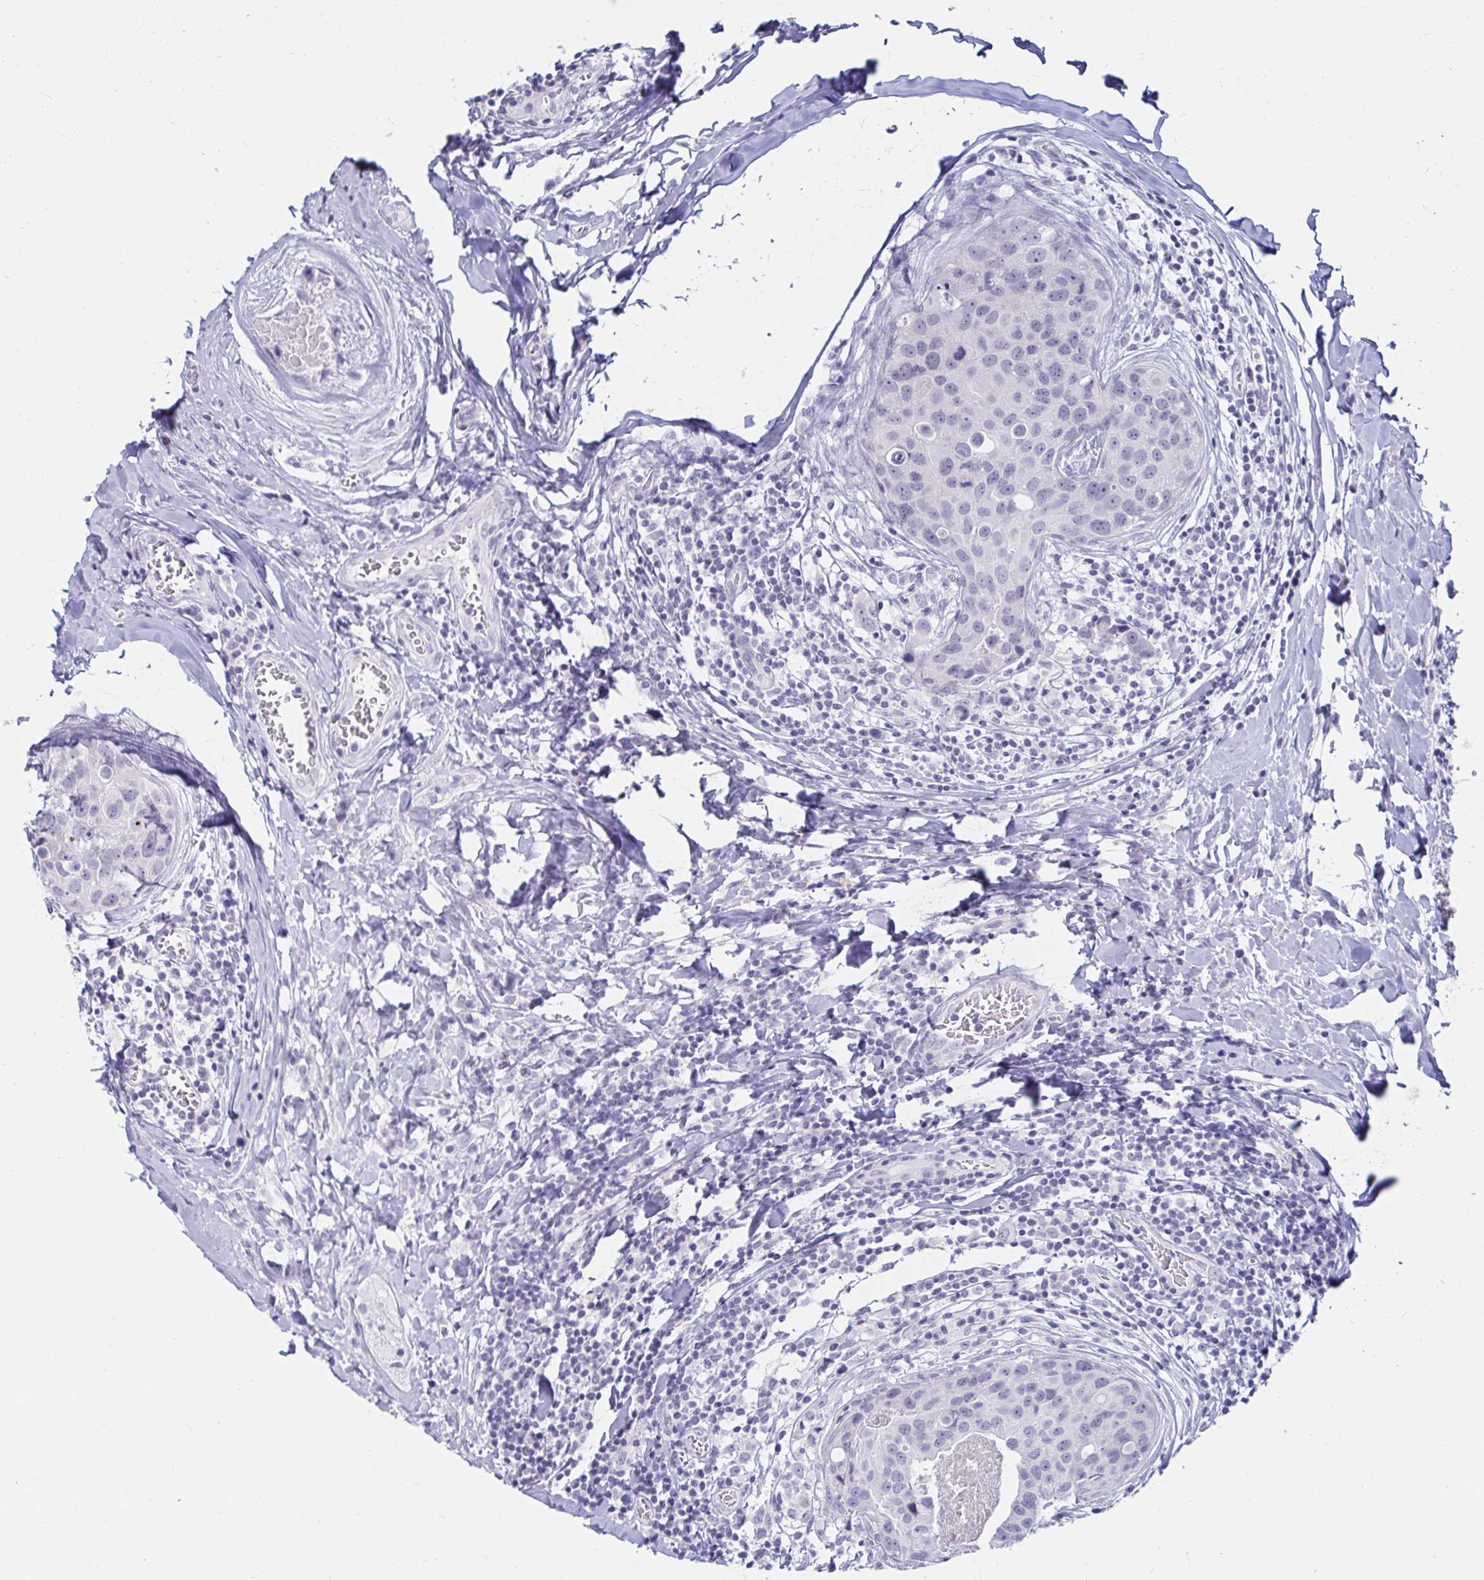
{"staining": {"intensity": "negative", "quantity": "none", "location": "none"}, "tissue": "breast cancer", "cell_type": "Tumor cells", "image_type": "cancer", "snomed": [{"axis": "morphology", "description": "Duct carcinoma"}, {"axis": "topography", "description": "Breast"}], "caption": "Protein analysis of breast intraductal carcinoma reveals no significant expression in tumor cells.", "gene": "OR10K1", "patient": {"sex": "female", "age": 24}}